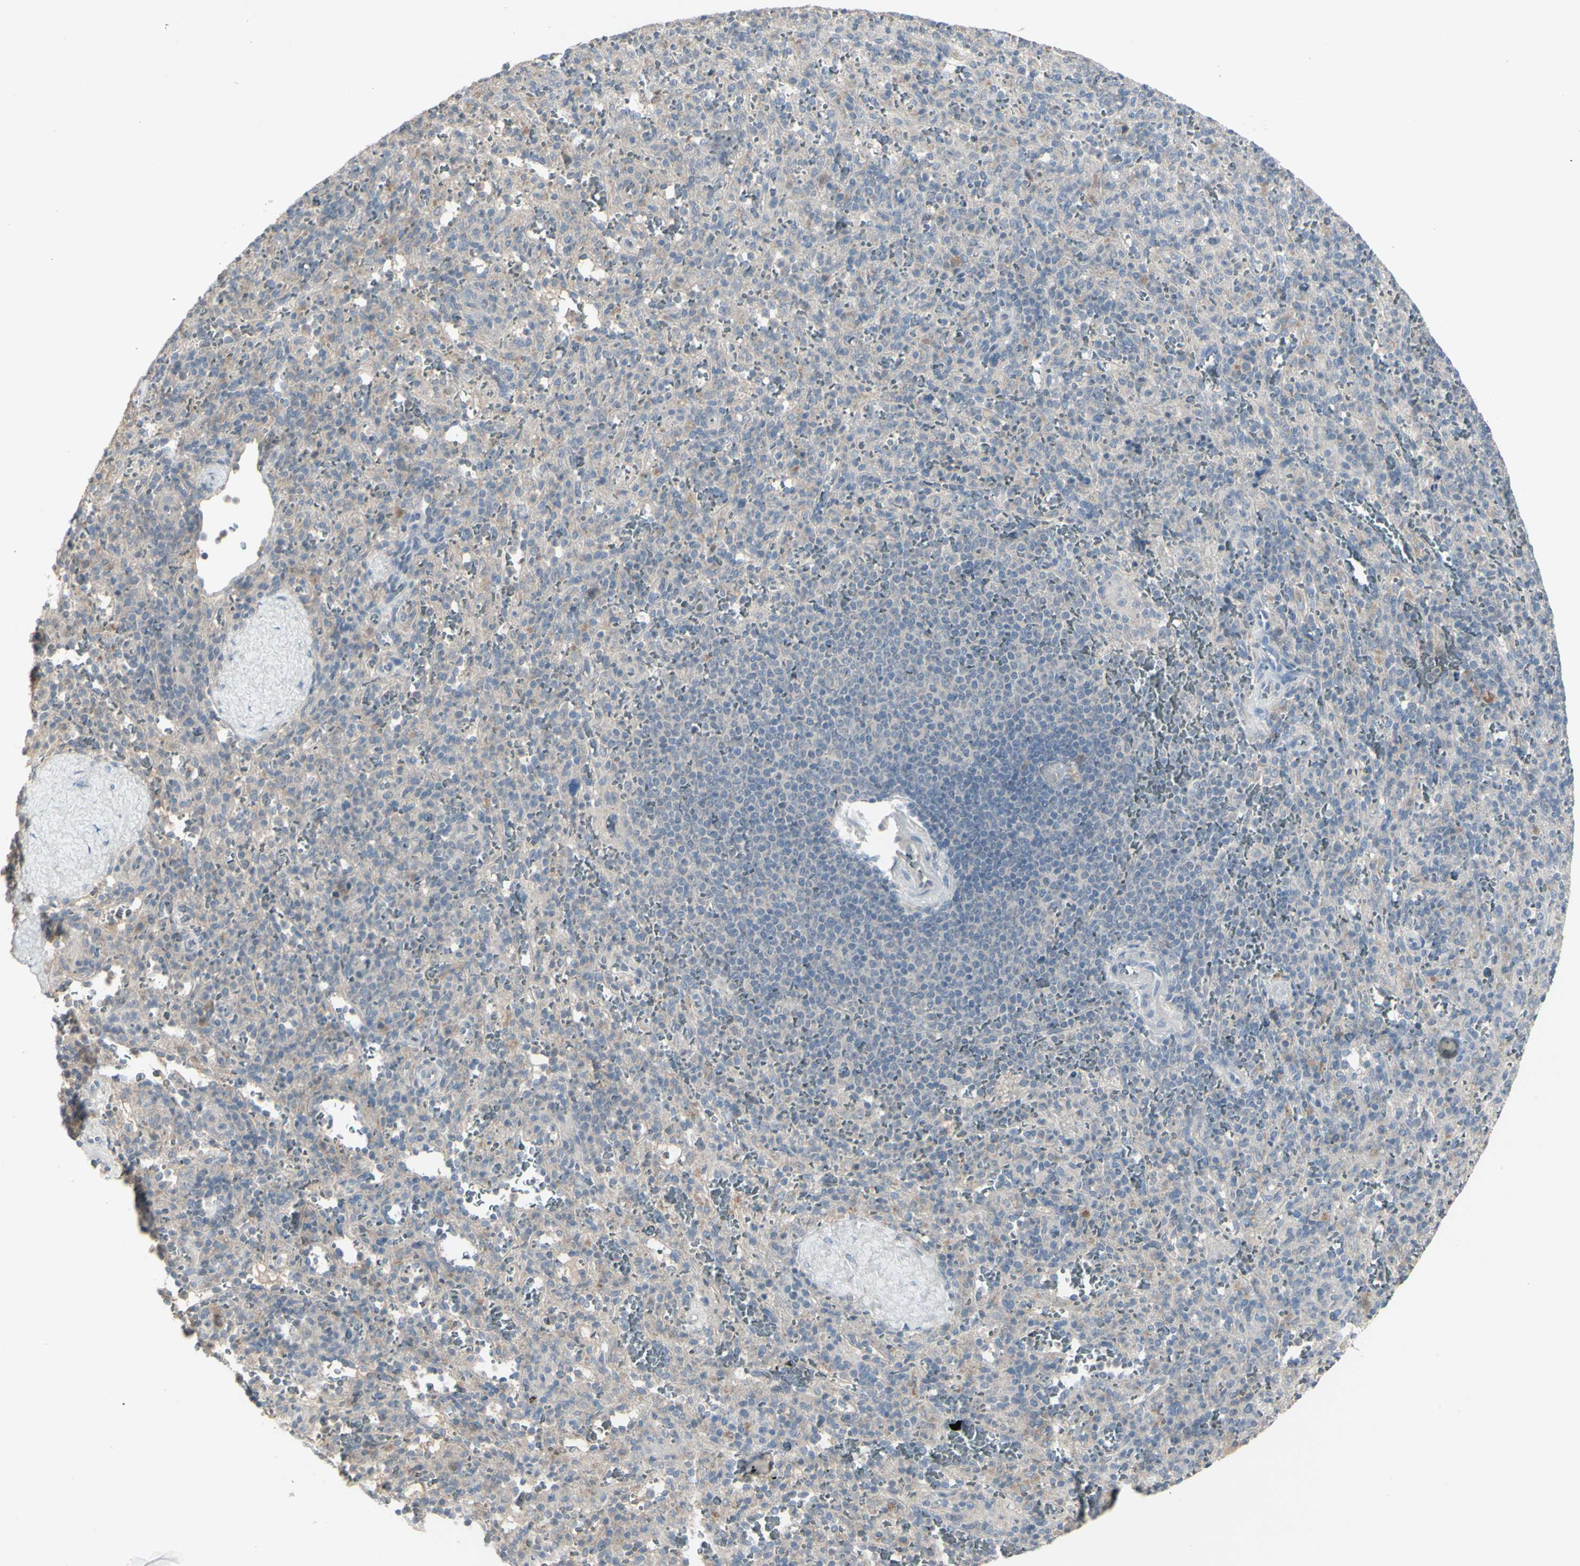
{"staining": {"intensity": "weak", "quantity": "<25%", "location": "cytoplasmic/membranous"}, "tissue": "spleen", "cell_type": "Cells in red pulp", "image_type": "normal", "snomed": [{"axis": "morphology", "description": "Normal tissue, NOS"}, {"axis": "topography", "description": "Spleen"}], "caption": "Immunohistochemical staining of unremarkable spleen exhibits no significant expression in cells in red pulp.", "gene": "PIAS4", "patient": {"sex": "male", "age": 36}}